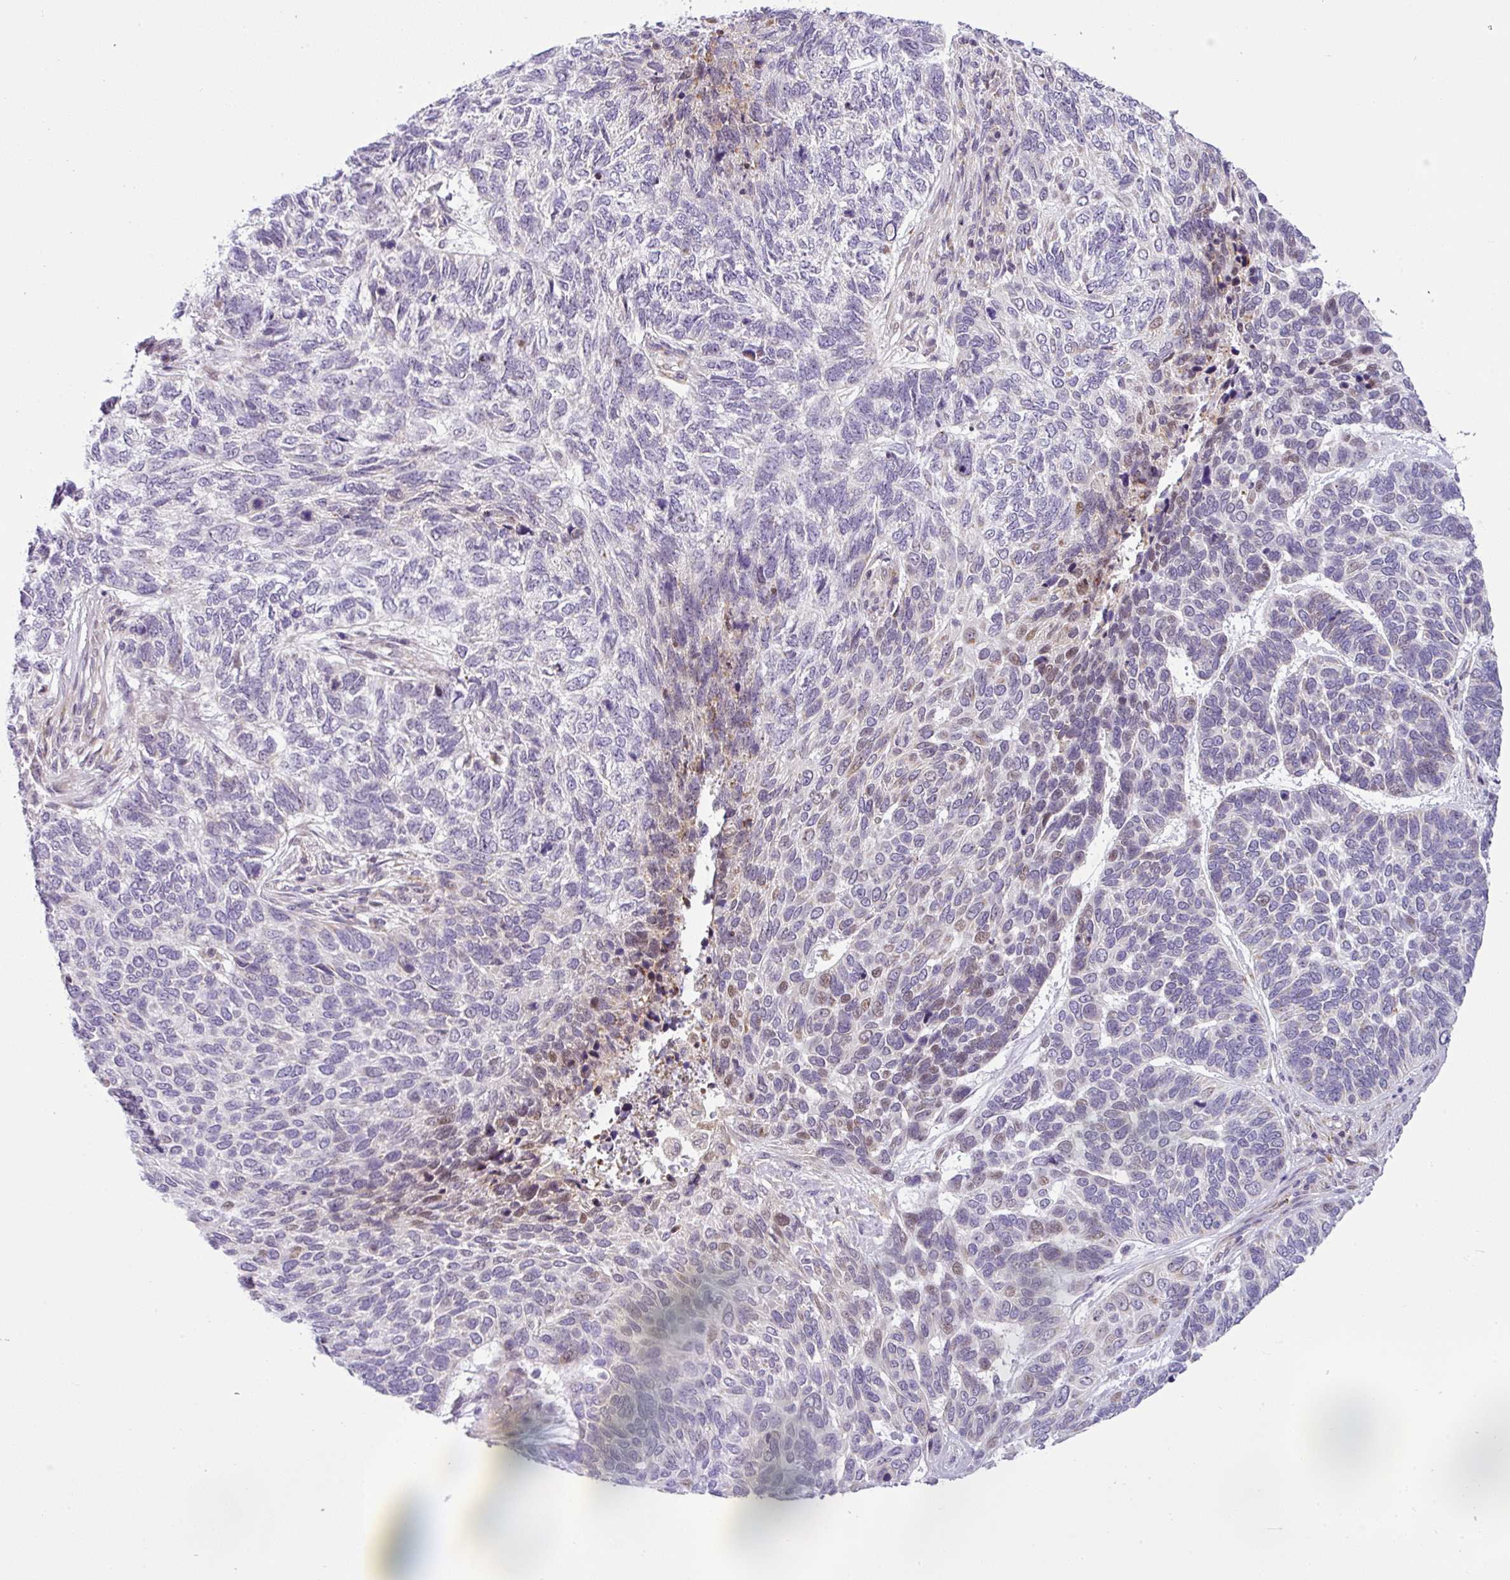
{"staining": {"intensity": "weak", "quantity": "<25%", "location": "nuclear"}, "tissue": "skin cancer", "cell_type": "Tumor cells", "image_type": "cancer", "snomed": [{"axis": "morphology", "description": "Basal cell carcinoma"}, {"axis": "topography", "description": "Skin"}], "caption": "An IHC photomicrograph of skin cancer is shown. There is no staining in tumor cells of skin cancer.", "gene": "NDUFB2", "patient": {"sex": "female", "age": 65}}